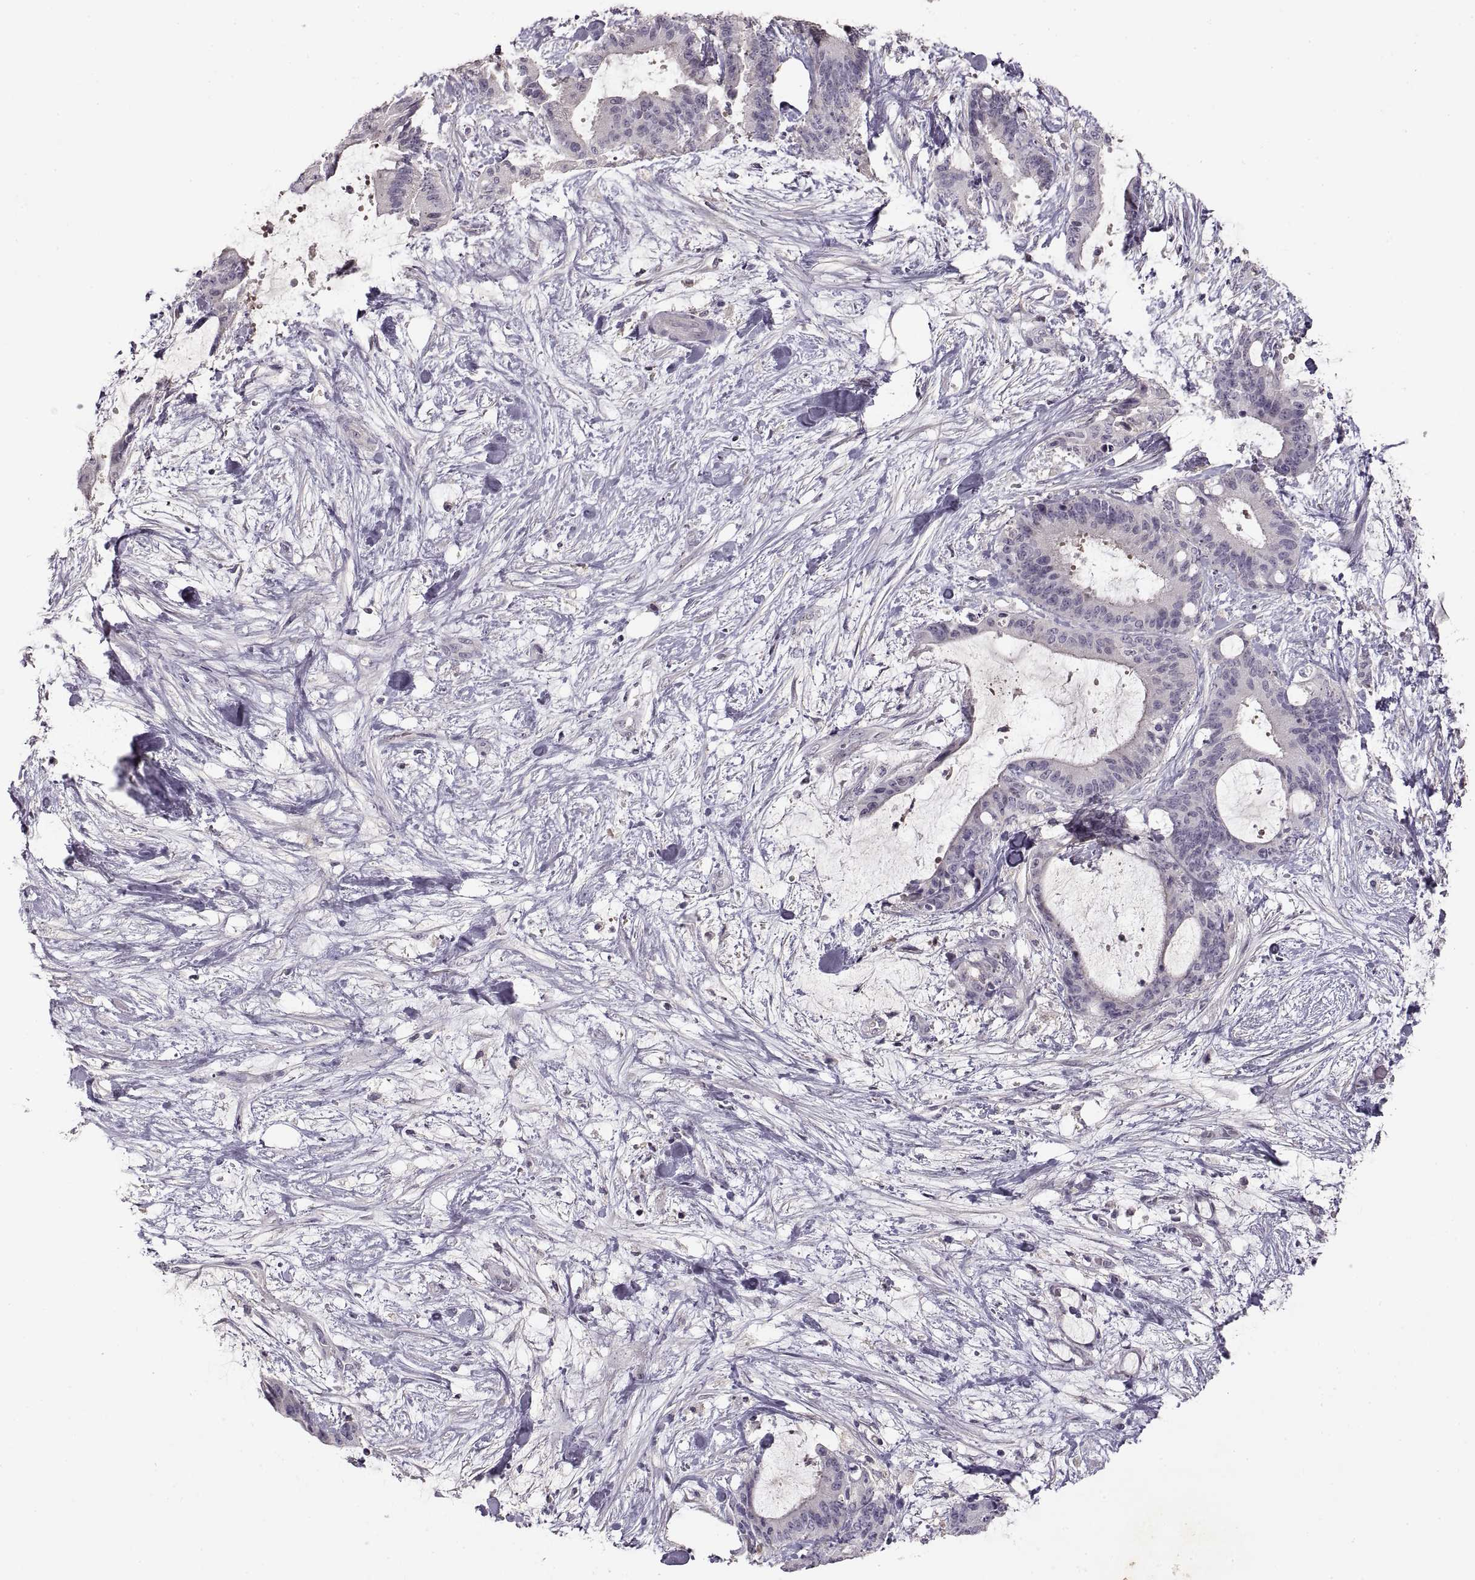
{"staining": {"intensity": "negative", "quantity": "none", "location": "none"}, "tissue": "liver cancer", "cell_type": "Tumor cells", "image_type": "cancer", "snomed": [{"axis": "morphology", "description": "Cholangiocarcinoma"}, {"axis": "topography", "description": "Liver"}], "caption": "IHC micrograph of neoplastic tissue: liver cancer (cholangiocarcinoma) stained with DAB demonstrates no significant protein expression in tumor cells. (DAB immunohistochemistry with hematoxylin counter stain).", "gene": "ADAM11", "patient": {"sex": "female", "age": 73}}